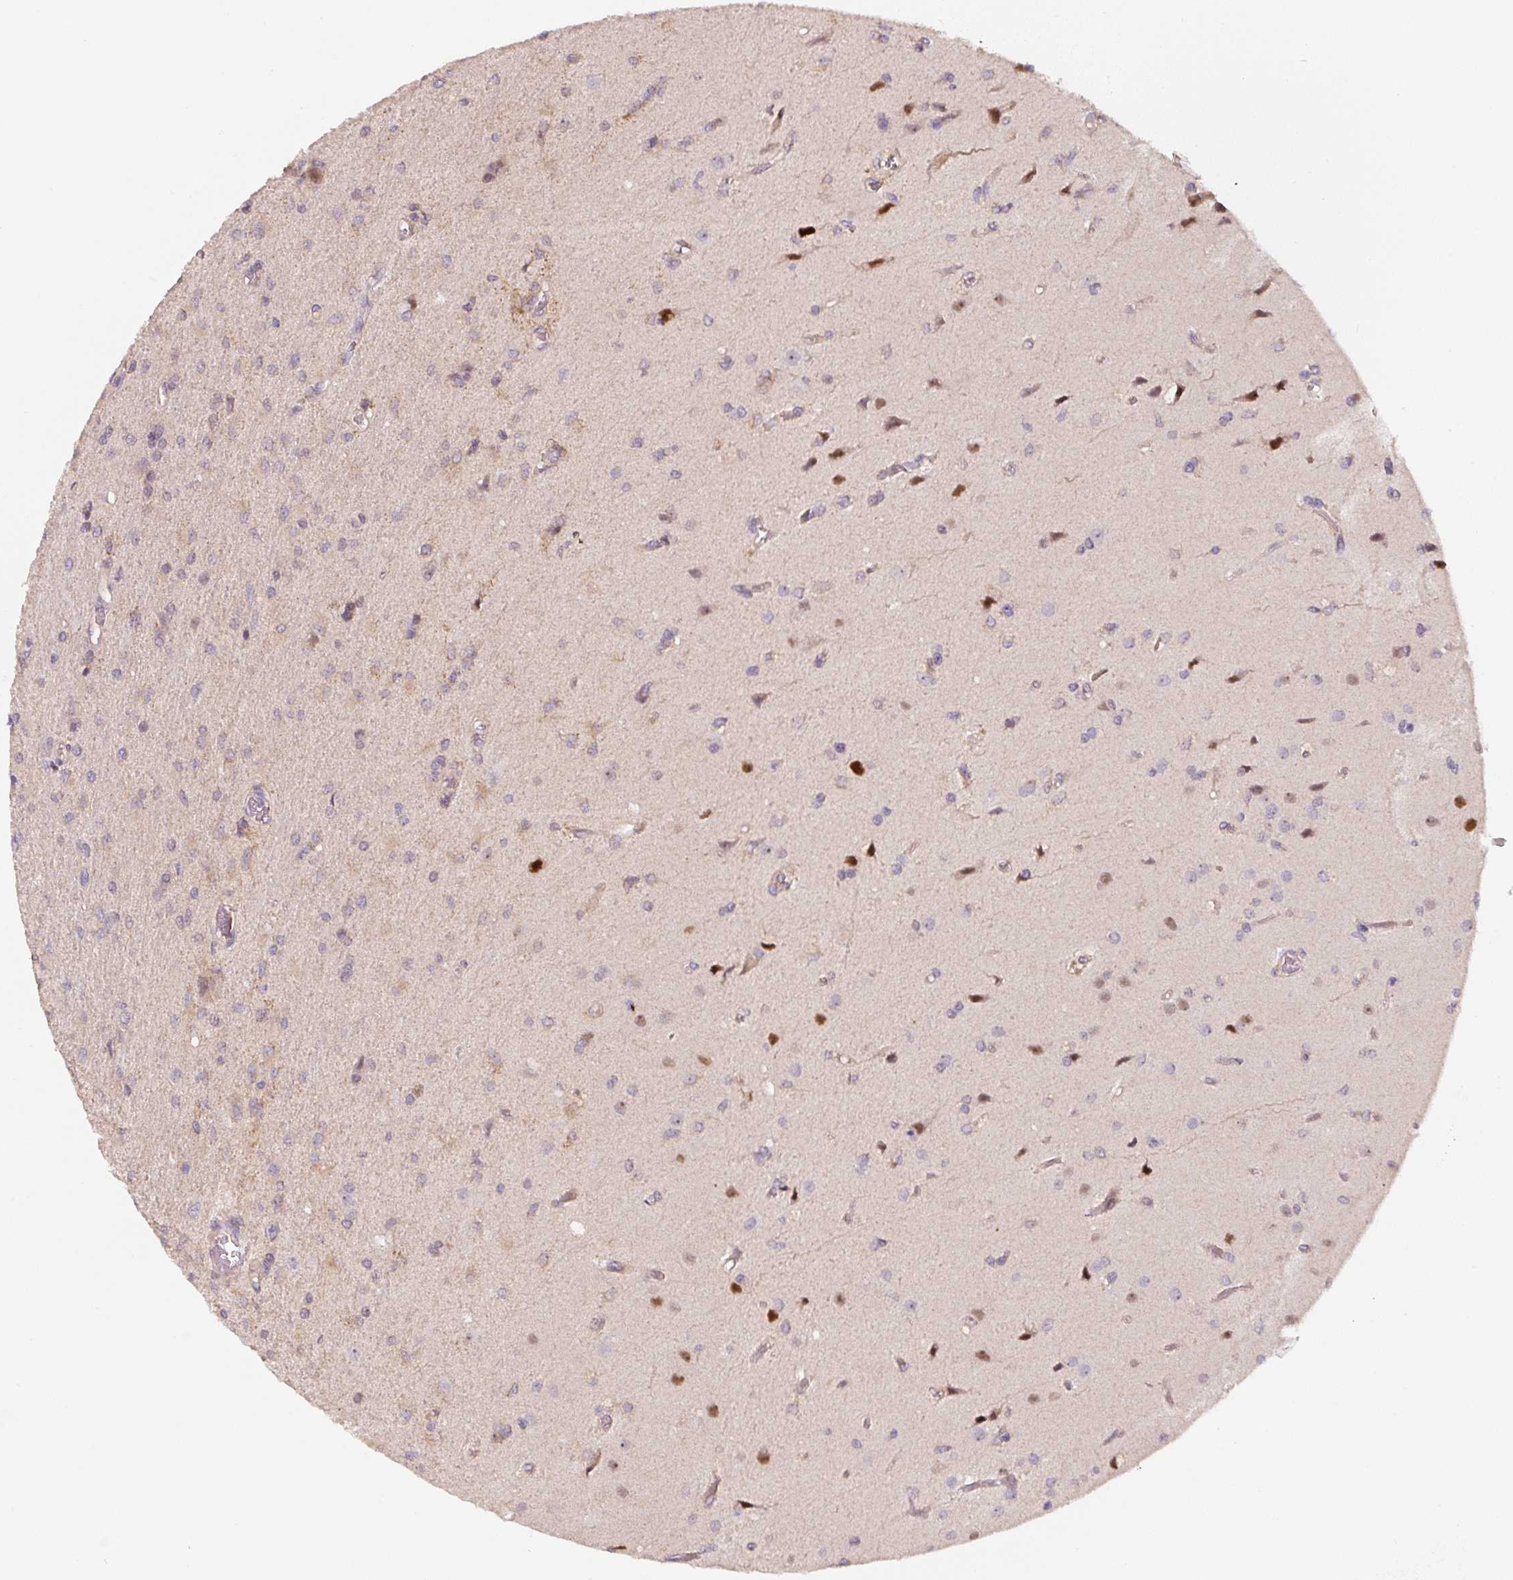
{"staining": {"intensity": "negative", "quantity": "none", "location": "none"}, "tissue": "glioma", "cell_type": "Tumor cells", "image_type": "cancer", "snomed": [{"axis": "morphology", "description": "Glioma, malignant, High grade"}, {"axis": "topography", "description": "Brain"}], "caption": "Malignant glioma (high-grade) stained for a protein using IHC demonstrates no positivity tumor cells.", "gene": "PWWP3B", "patient": {"sex": "female", "age": 70}}